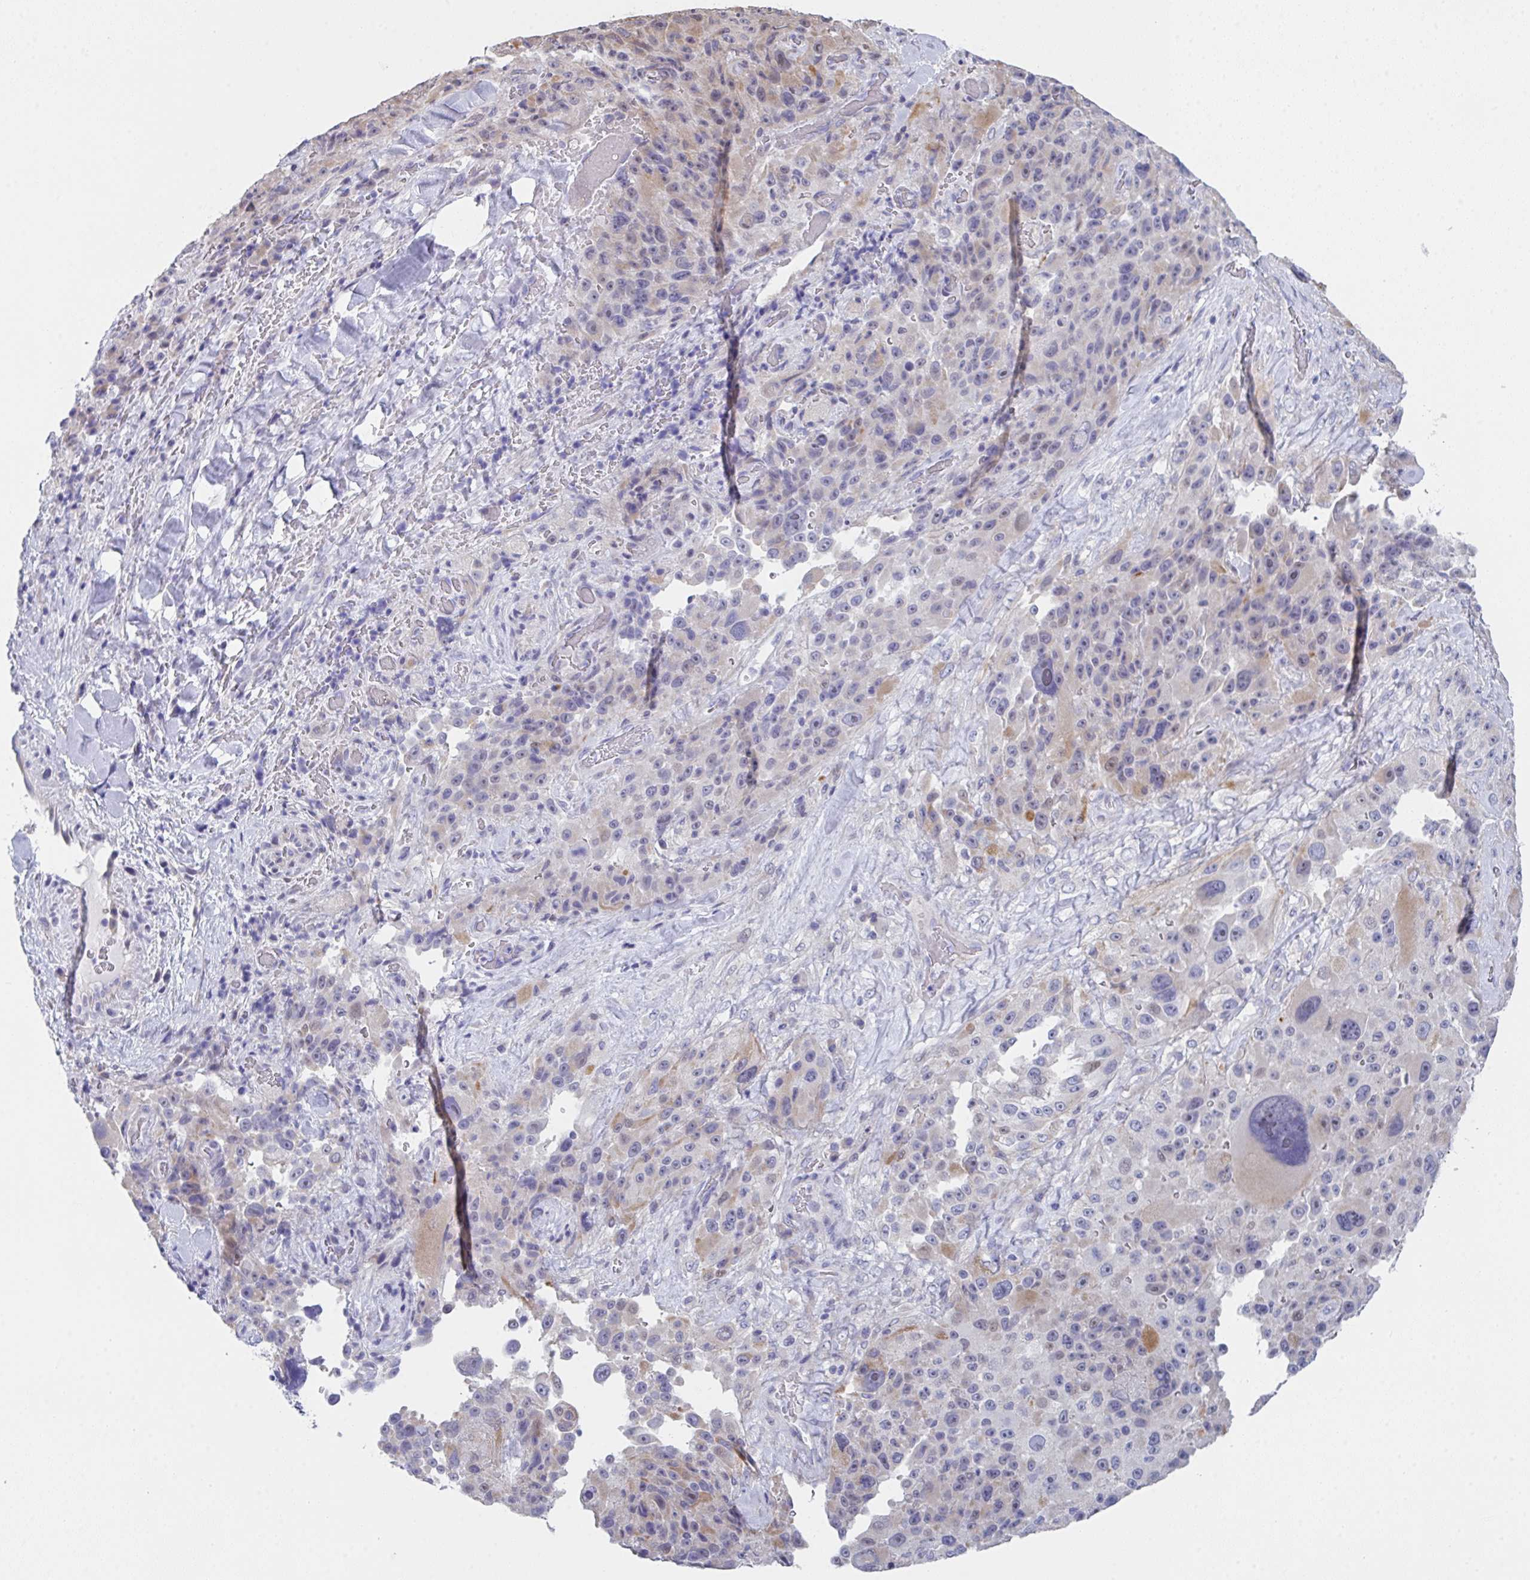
{"staining": {"intensity": "negative", "quantity": "none", "location": "none"}, "tissue": "melanoma", "cell_type": "Tumor cells", "image_type": "cancer", "snomed": [{"axis": "morphology", "description": "Malignant melanoma, Metastatic site"}, {"axis": "topography", "description": "Lymph node"}], "caption": "IHC histopathology image of neoplastic tissue: human malignant melanoma (metastatic site) stained with DAB exhibits no significant protein expression in tumor cells.", "gene": "FBXO47", "patient": {"sex": "male", "age": 62}}